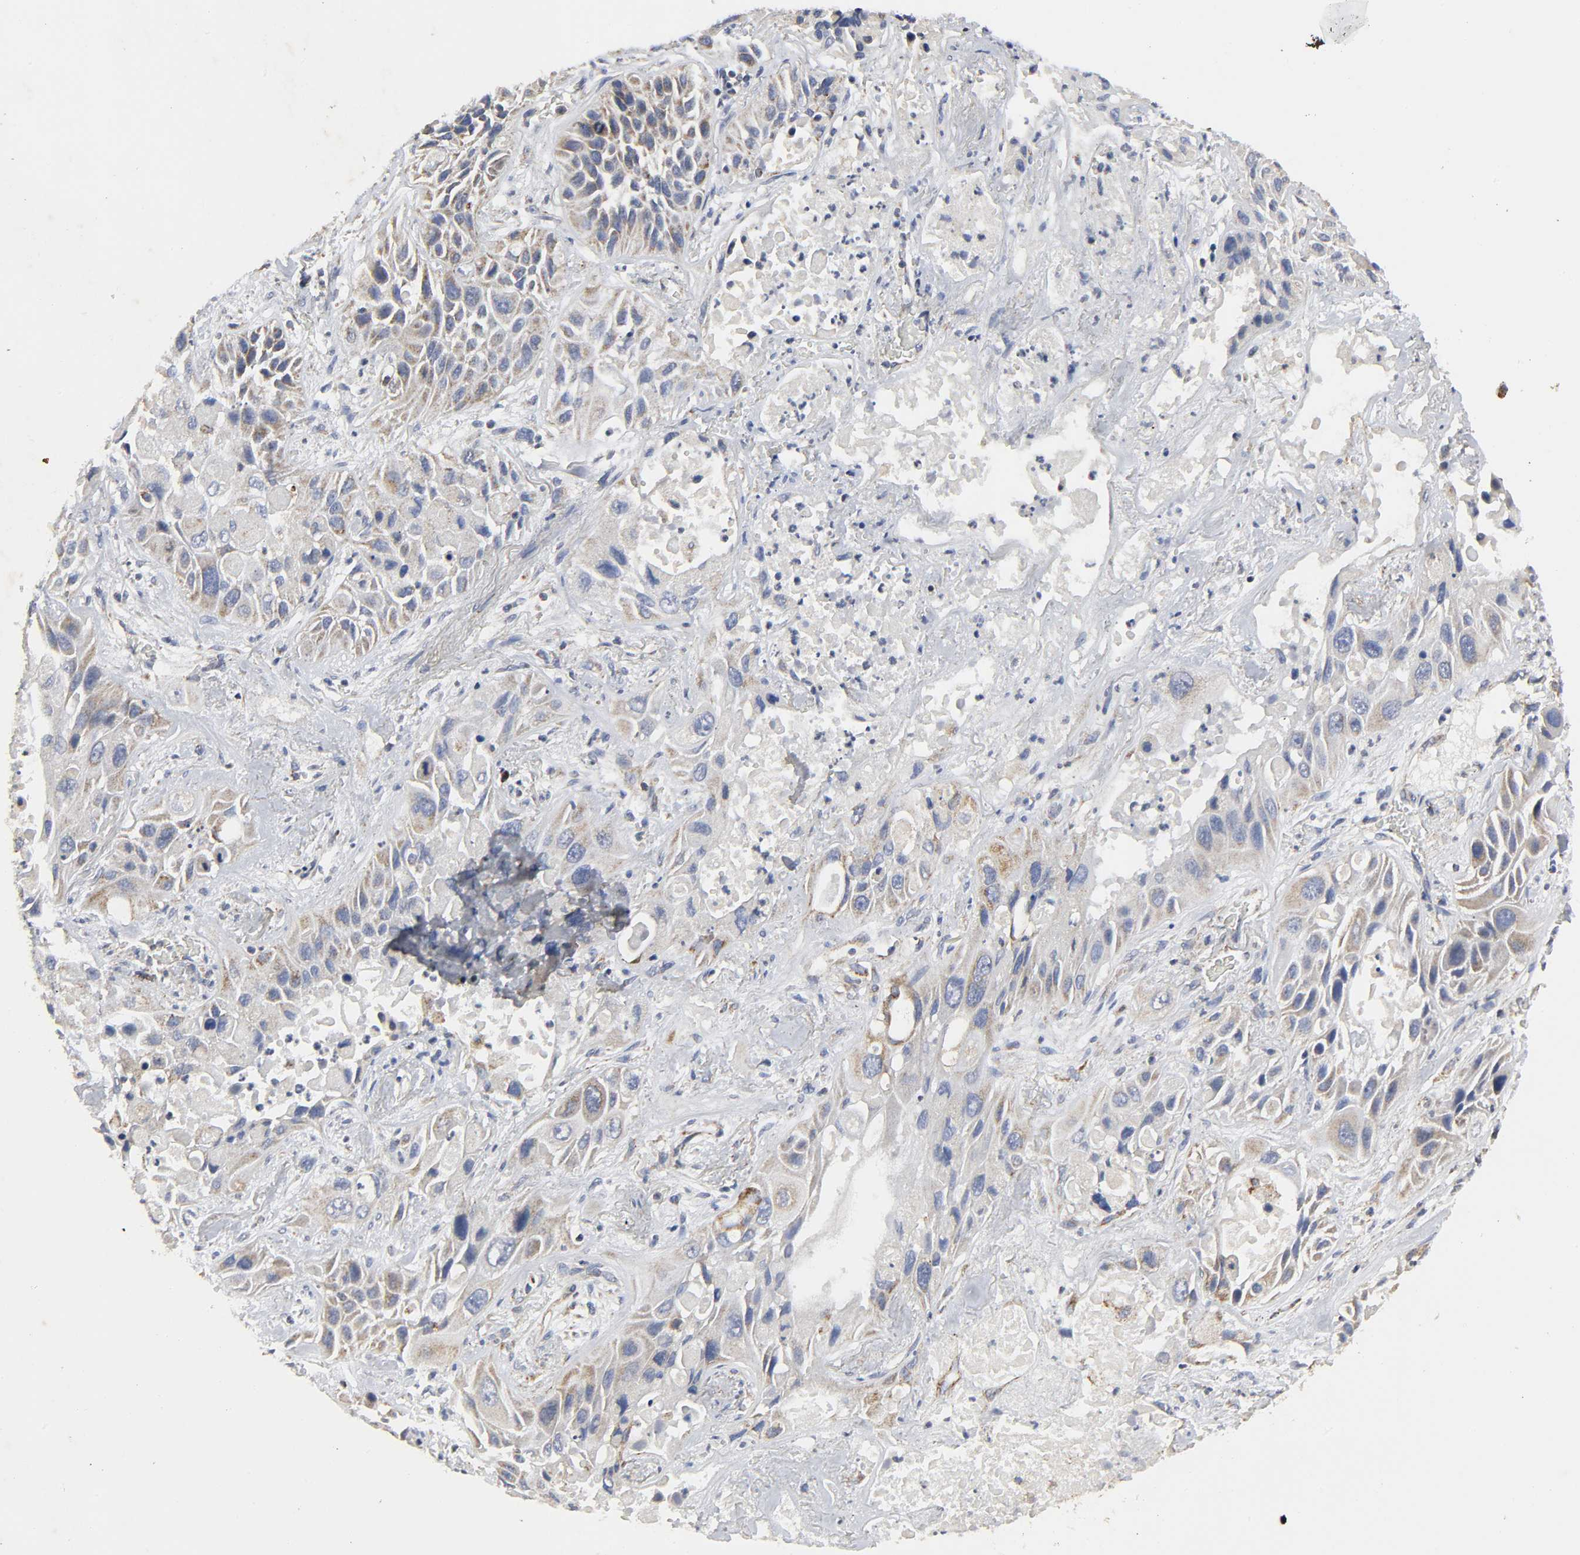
{"staining": {"intensity": "moderate", "quantity": ">75%", "location": "cytoplasmic/membranous"}, "tissue": "lung cancer", "cell_type": "Tumor cells", "image_type": "cancer", "snomed": [{"axis": "morphology", "description": "Squamous cell carcinoma, NOS"}, {"axis": "topography", "description": "Lung"}], "caption": "Tumor cells display medium levels of moderate cytoplasmic/membranous staining in approximately >75% of cells in lung cancer. The staining was performed using DAB (3,3'-diaminobenzidine) to visualize the protein expression in brown, while the nuclei were stained in blue with hematoxylin (Magnification: 20x).", "gene": "COX6B1", "patient": {"sex": "female", "age": 76}}